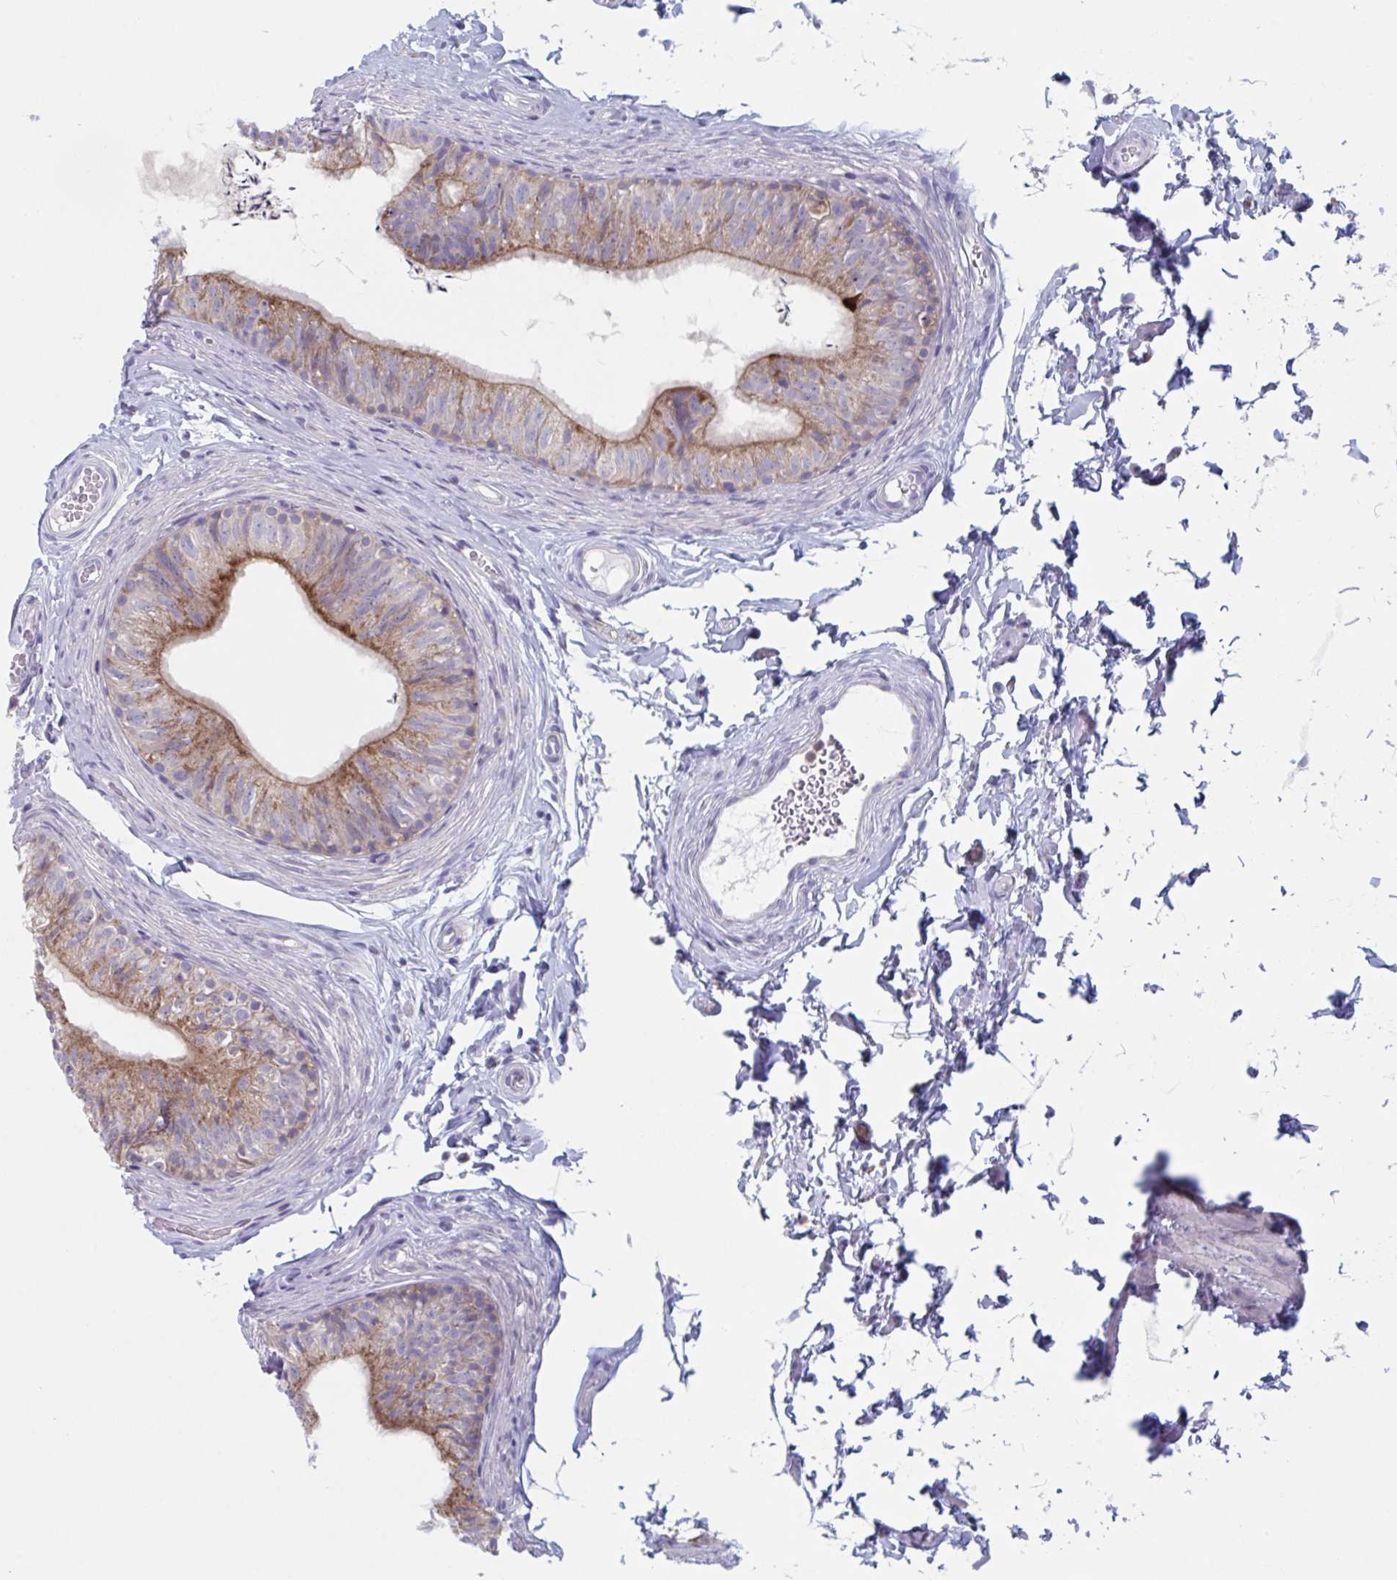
{"staining": {"intensity": "moderate", "quantity": ">75%", "location": "cytoplasmic/membranous"}, "tissue": "epididymis", "cell_type": "Glandular cells", "image_type": "normal", "snomed": [{"axis": "morphology", "description": "Normal tissue, NOS"}, {"axis": "topography", "description": "Epididymis, spermatic cord, NOS"}, {"axis": "topography", "description": "Epididymis"}, {"axis": "topography", "description": "Peripheral nerve tissue"}], "caption": "Protein staining of normal epididymis demonstrates moderate cytoplasmic/membranous positivity in about >75% of glandular cells.", "gene": "NIPSNAP1", "patient": {"sex": "male", "age": 29}}